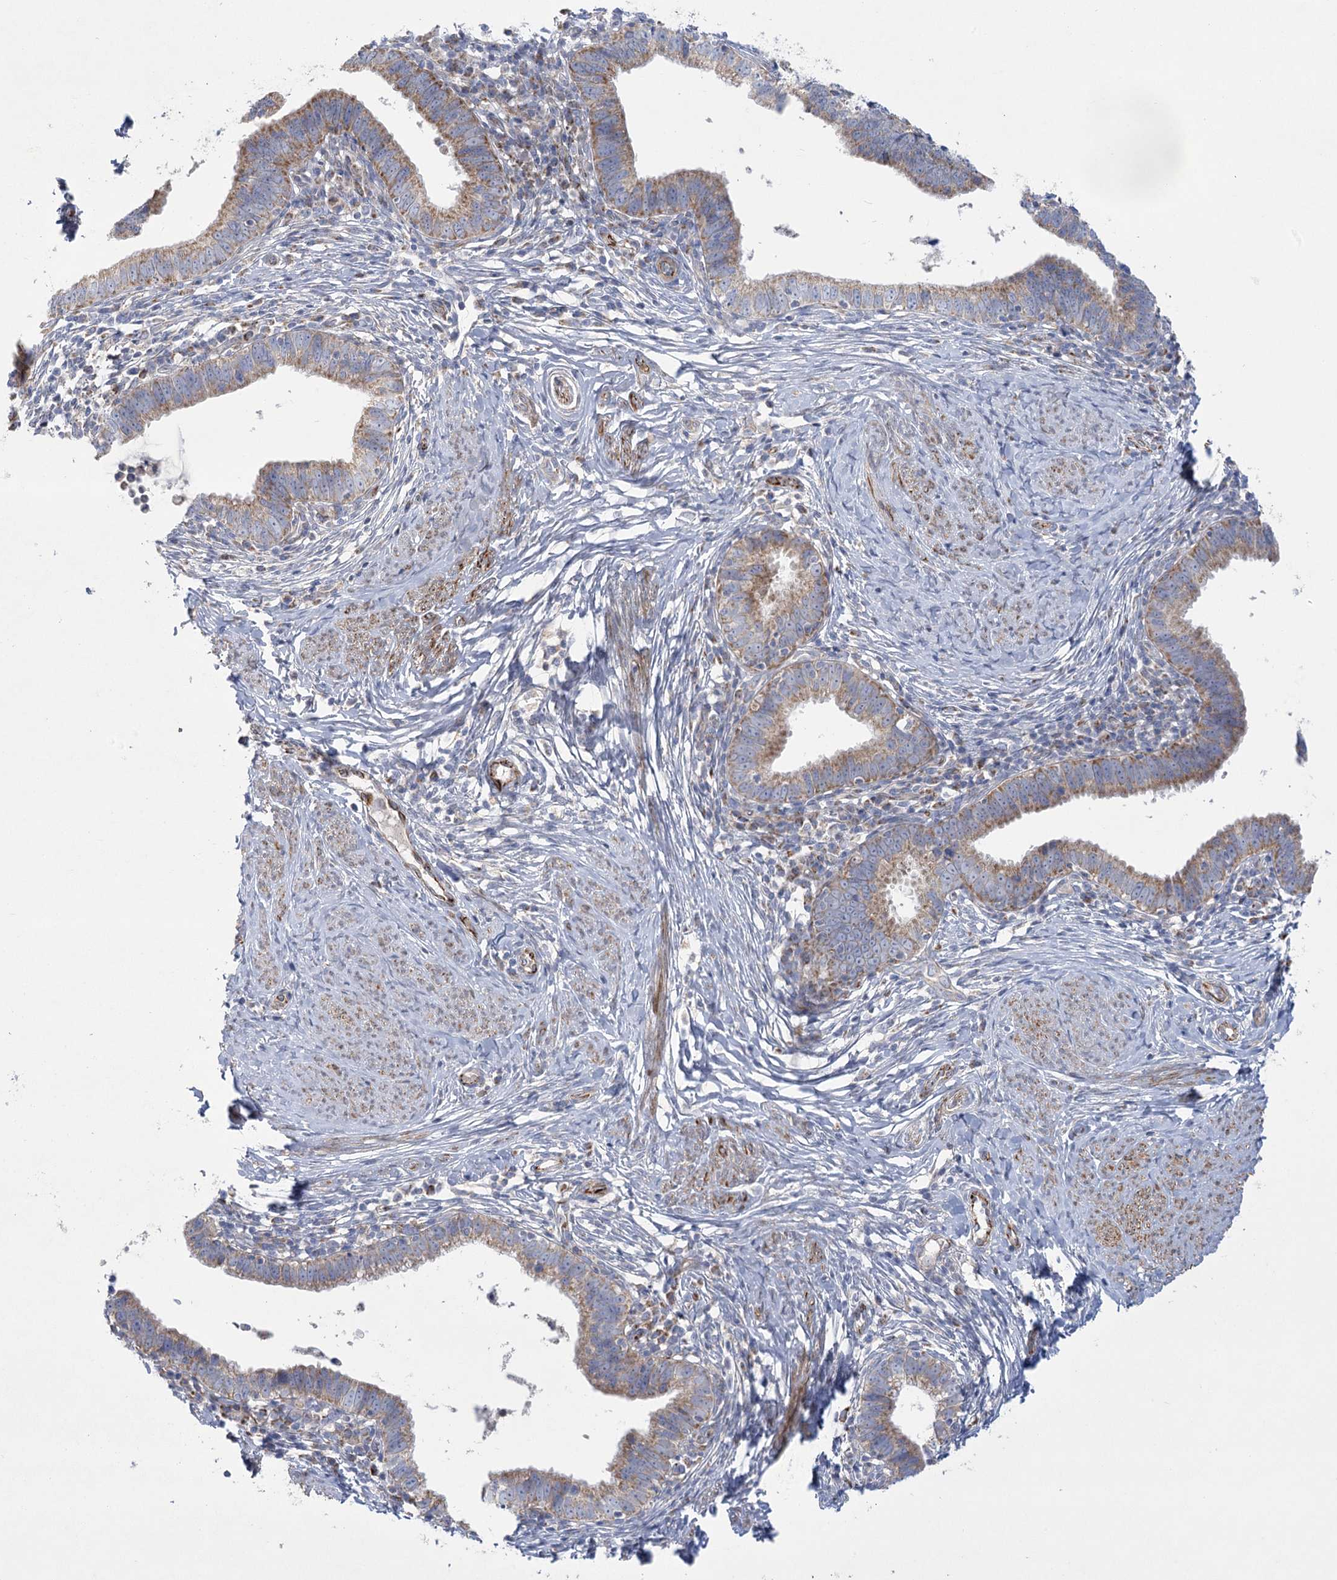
{"staining": {"intensity": "moderate", "quantity": "25%-75%", "location": "cytoplasmic/membranous"}, "tissue": "cervical cancer", "cell_type": "Tumor cells", "image_type": "cancer", "snomed": [{"axis": "morphology", "description": "Adenocarcinoma, NOS"}, {"axis": "topography", "description": "Cervix"}], "caption": "Immunohistochemistry micrograph of neoplastic tissue: human cervical cancer (adenocarcinoma) stained using immunohistochemistry displays medium levels of moderate protein expression localized specifically in the cytoplasmic/membranous of tumor cells, appearing as a cytoplasmic/membranous brown color.", "gene": "DHTKD1", "patient": {"sex": "female", "age": 36}}